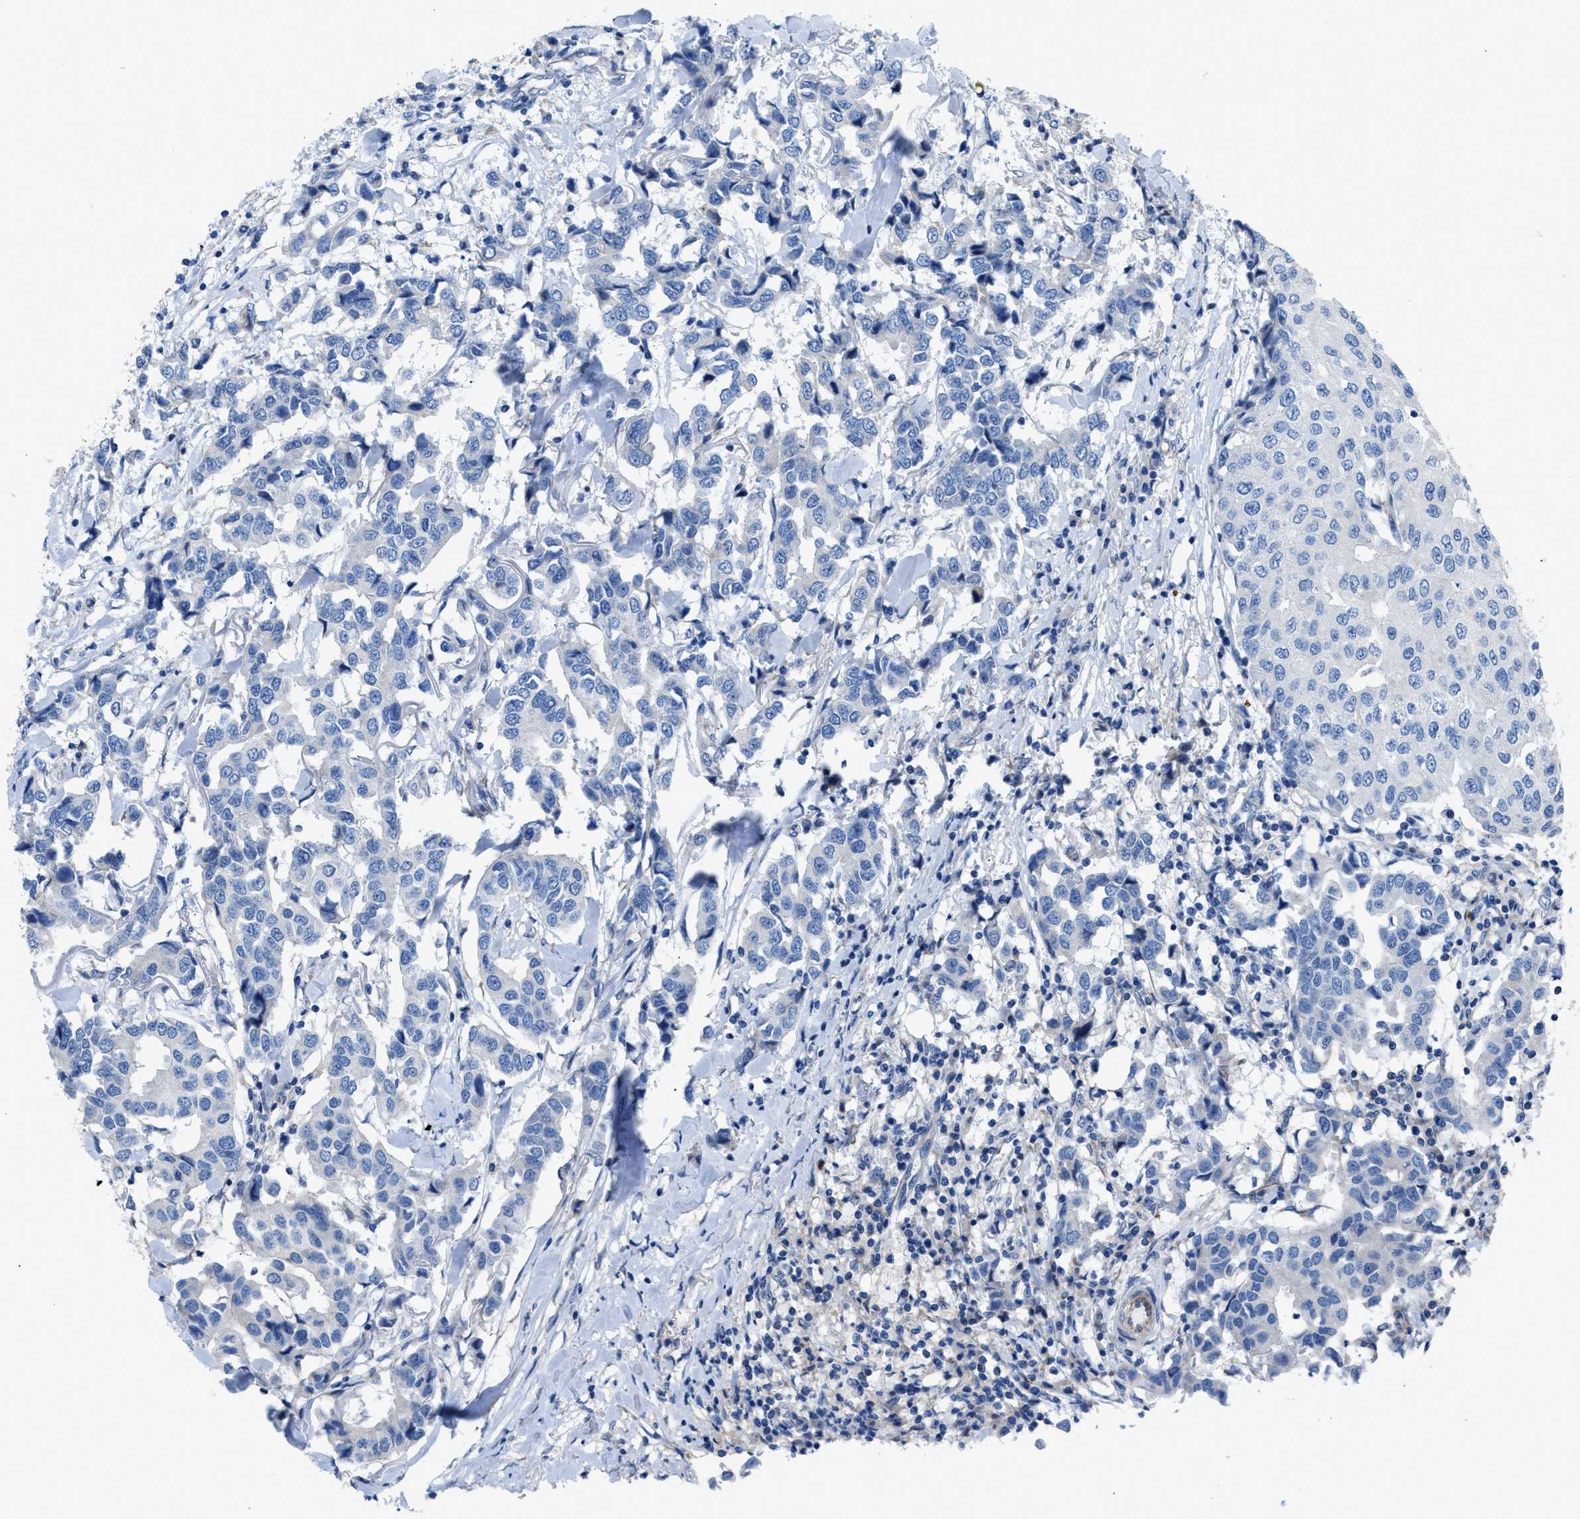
{"staining": {"intensity": "negative", "quantity": "none", "location": "none"}, "tissue": "breast cancer", "cell_type": "Tumor cells", "image_type": "cancer", "snomed": [{"axis": "morphology", "description": "Duct carcinoma"}, {"axis": "topography", "description": "Breast"}], "caption": "Tumor cells are negative for protein expression in human breast cancer (invasive ductal carcinoma).", "gene": "ITPR1", "patient": {"sex": "female", "age": 80}}